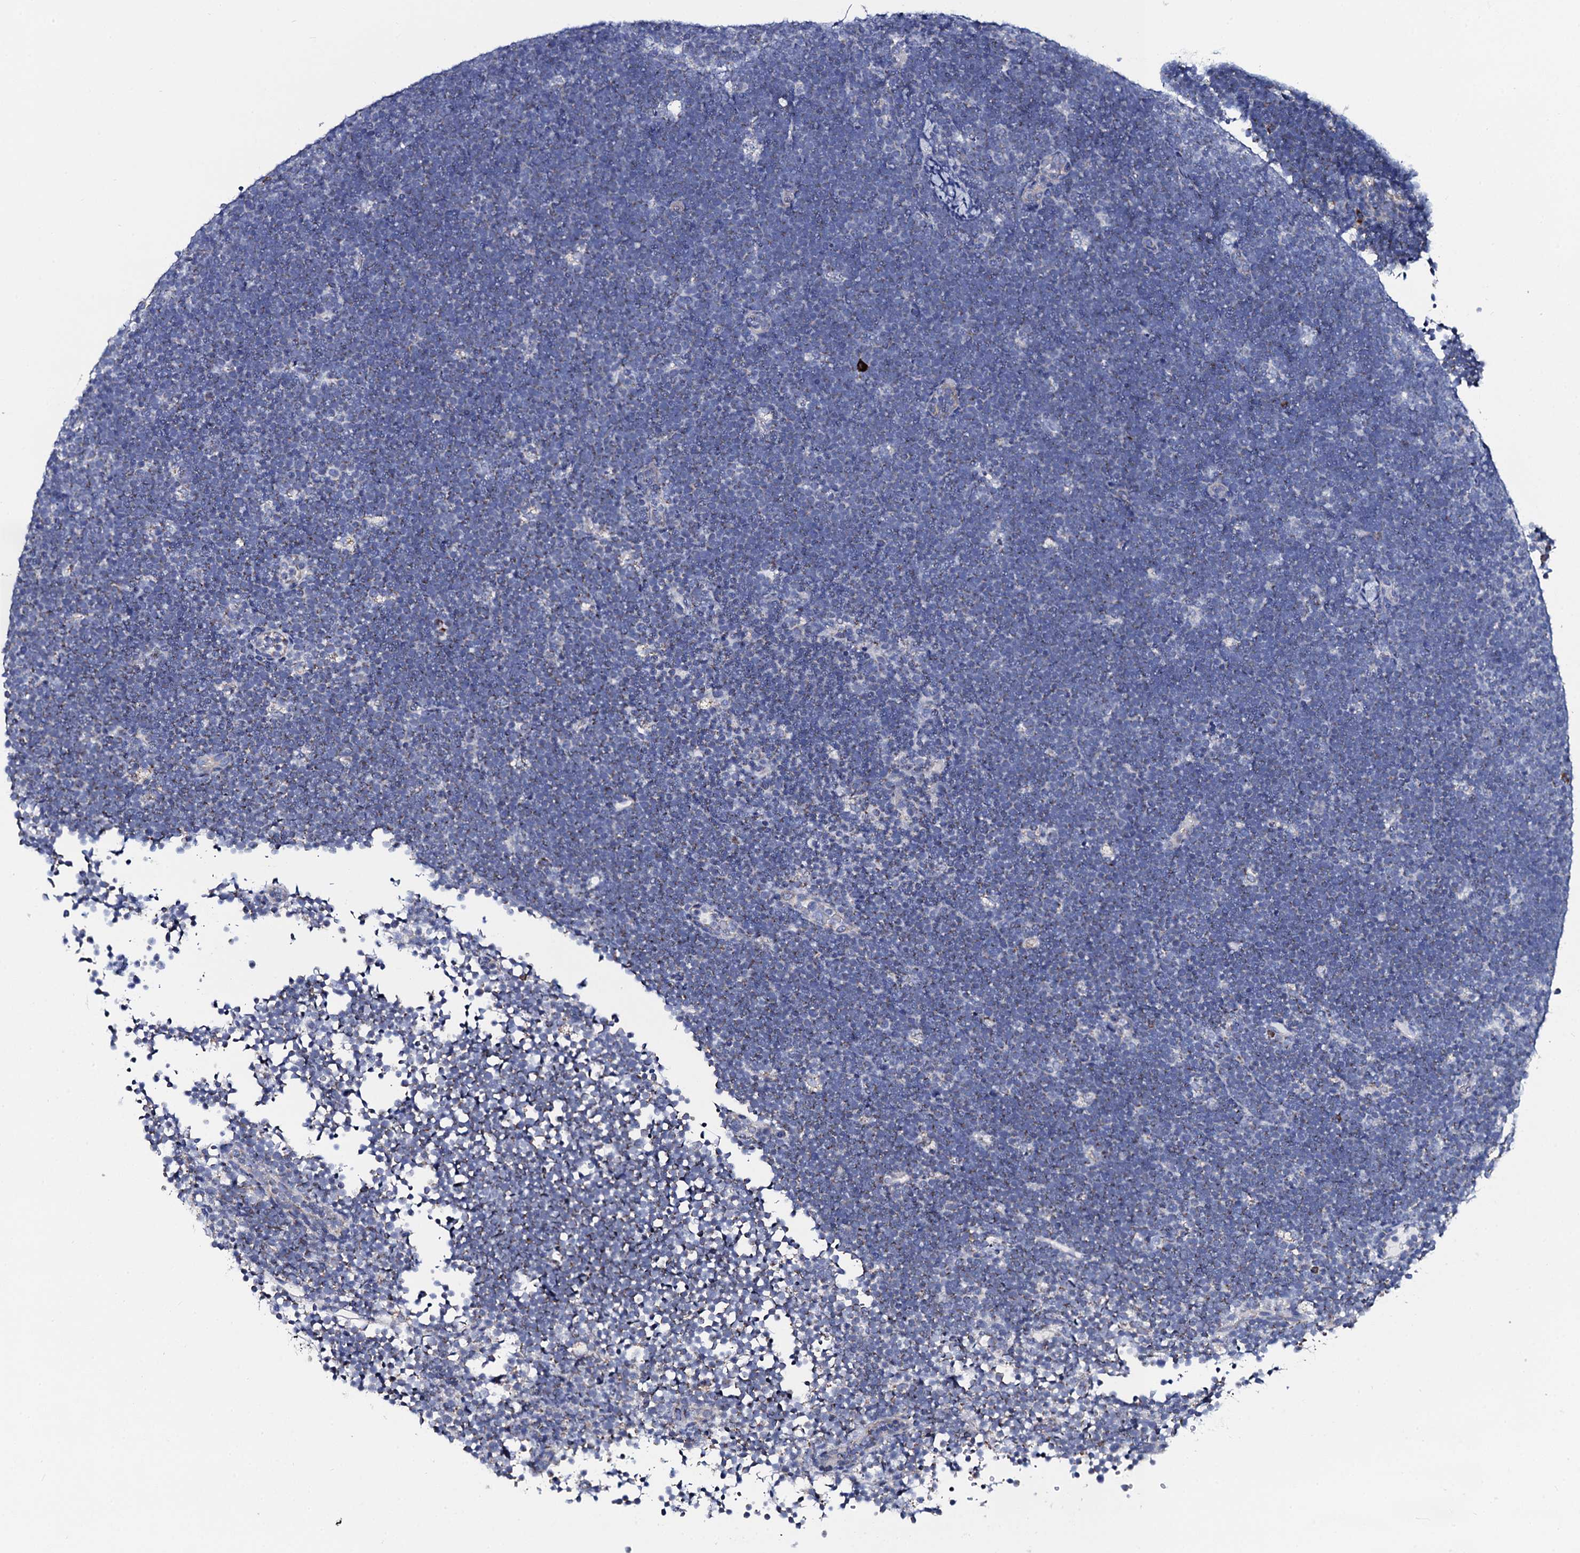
{"staining": {"intensity": "negative", "quantity": "none", "location": "none"}, "tissue": "lymphoma", "cell_type": "Tumor cells", "image_type": "cancer", "snomed": [{"axis": "morphology", "description": "Malignant lymphoma, non-Hodgkin's type, High grade"}, {"axis": "topography", "description": "Lymph node"}], "caption": "Lymphoma stained for a protein using IHC displays no expression tumor cells.", "gene": "ACADSB", "patient": {"sex": "male", "age": 13}}